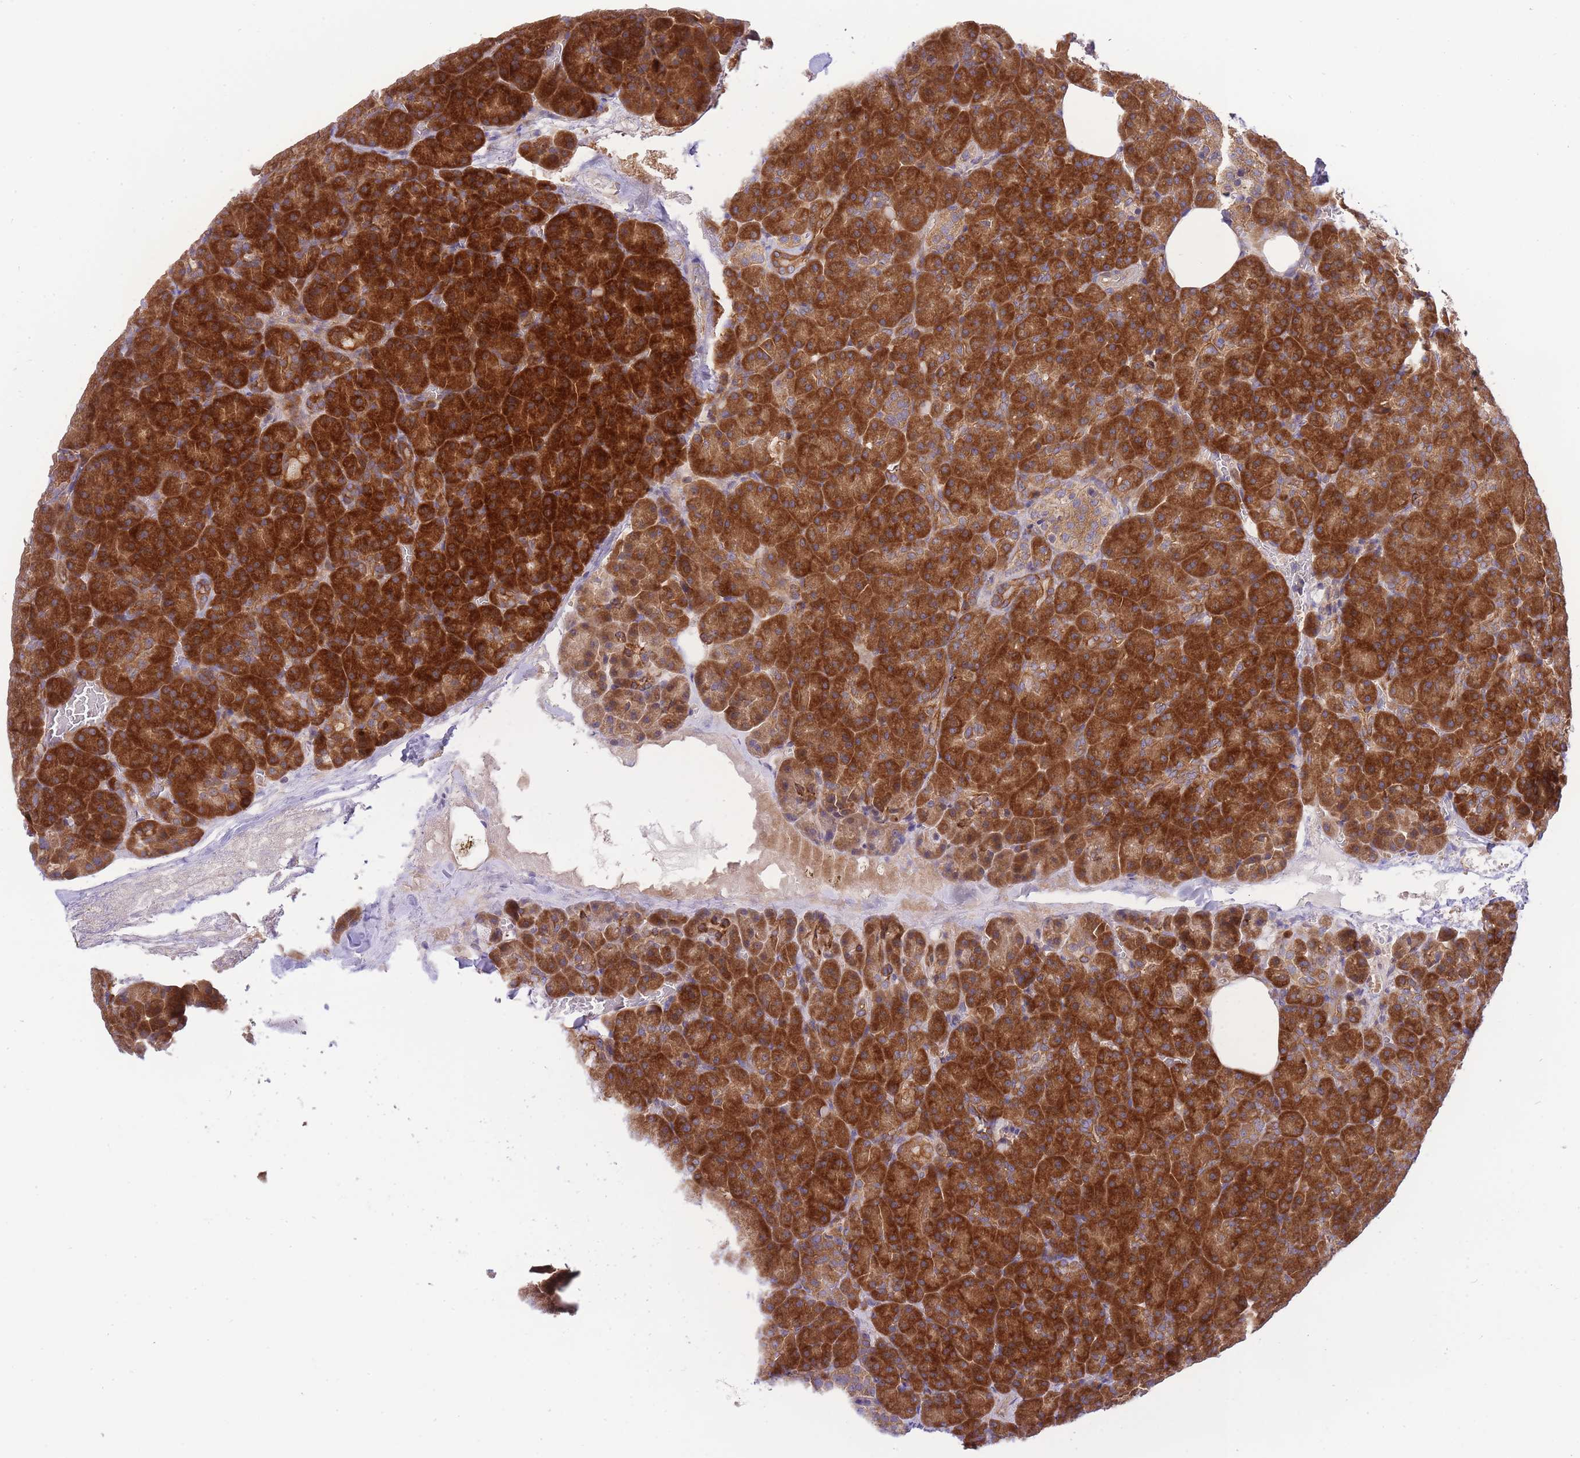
{"staining": {"intensity": "strong", "quantity": ">75%", "location": "cytoplasmic/membranous"}, "tissue": "pancreas", "cell_type": "Exocrine glandular cells", "image_type": "normal", "snomed": [{"axis": "morphology", "description": "Normal tissue, NOS"}, {"axis": "topography", "description": "Pancreas"}], "caption": "A high-resolution histopathology image shows immunohistochemistry (IHC) staining of benign pancreas, which reveals strong cytoplasmic/membranous expression in approximately >75% of exocrine glandular cells.", "gene": "EIF2B2", "patient": {"sex": "female", "age": 74}}